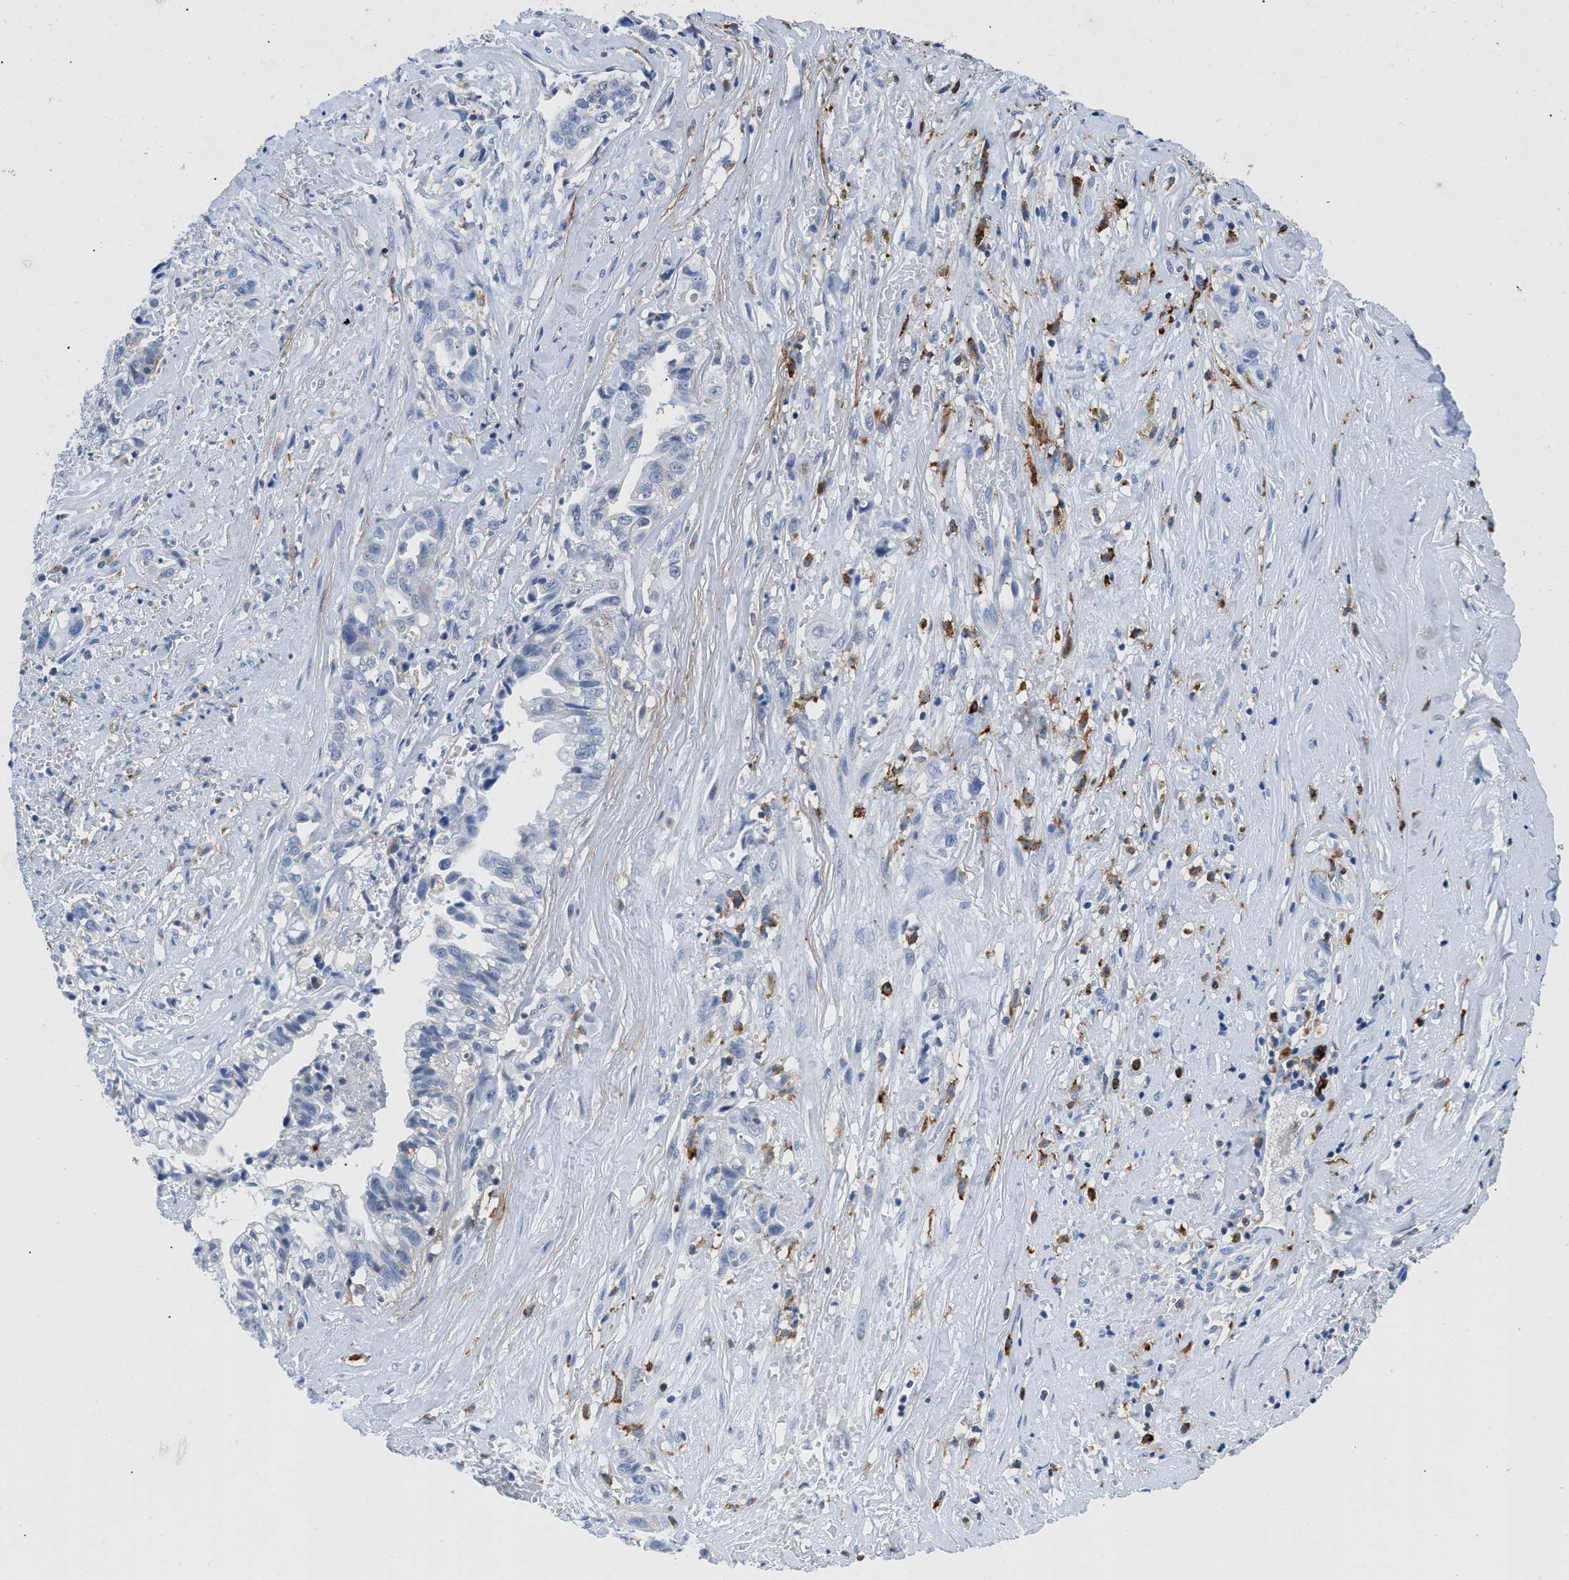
{"staining": {"intensity": "negative", "quantity": "none", "location": "none"}, "tissue": "liver cancer", "cell_type": "Tumor cells", "image_type": "cancer", "snomed": [{"axis": "morphology", "description": "Cholangiocarcinoma"}, {"axis": "topography", "description": "Liver"}], "caption": "Protein analysis of liver cholangiocarcinoma demonstrates no significant expression in tumor cells.", "gene": "CD226", "patient": {"sex": "female", "age": 70}}